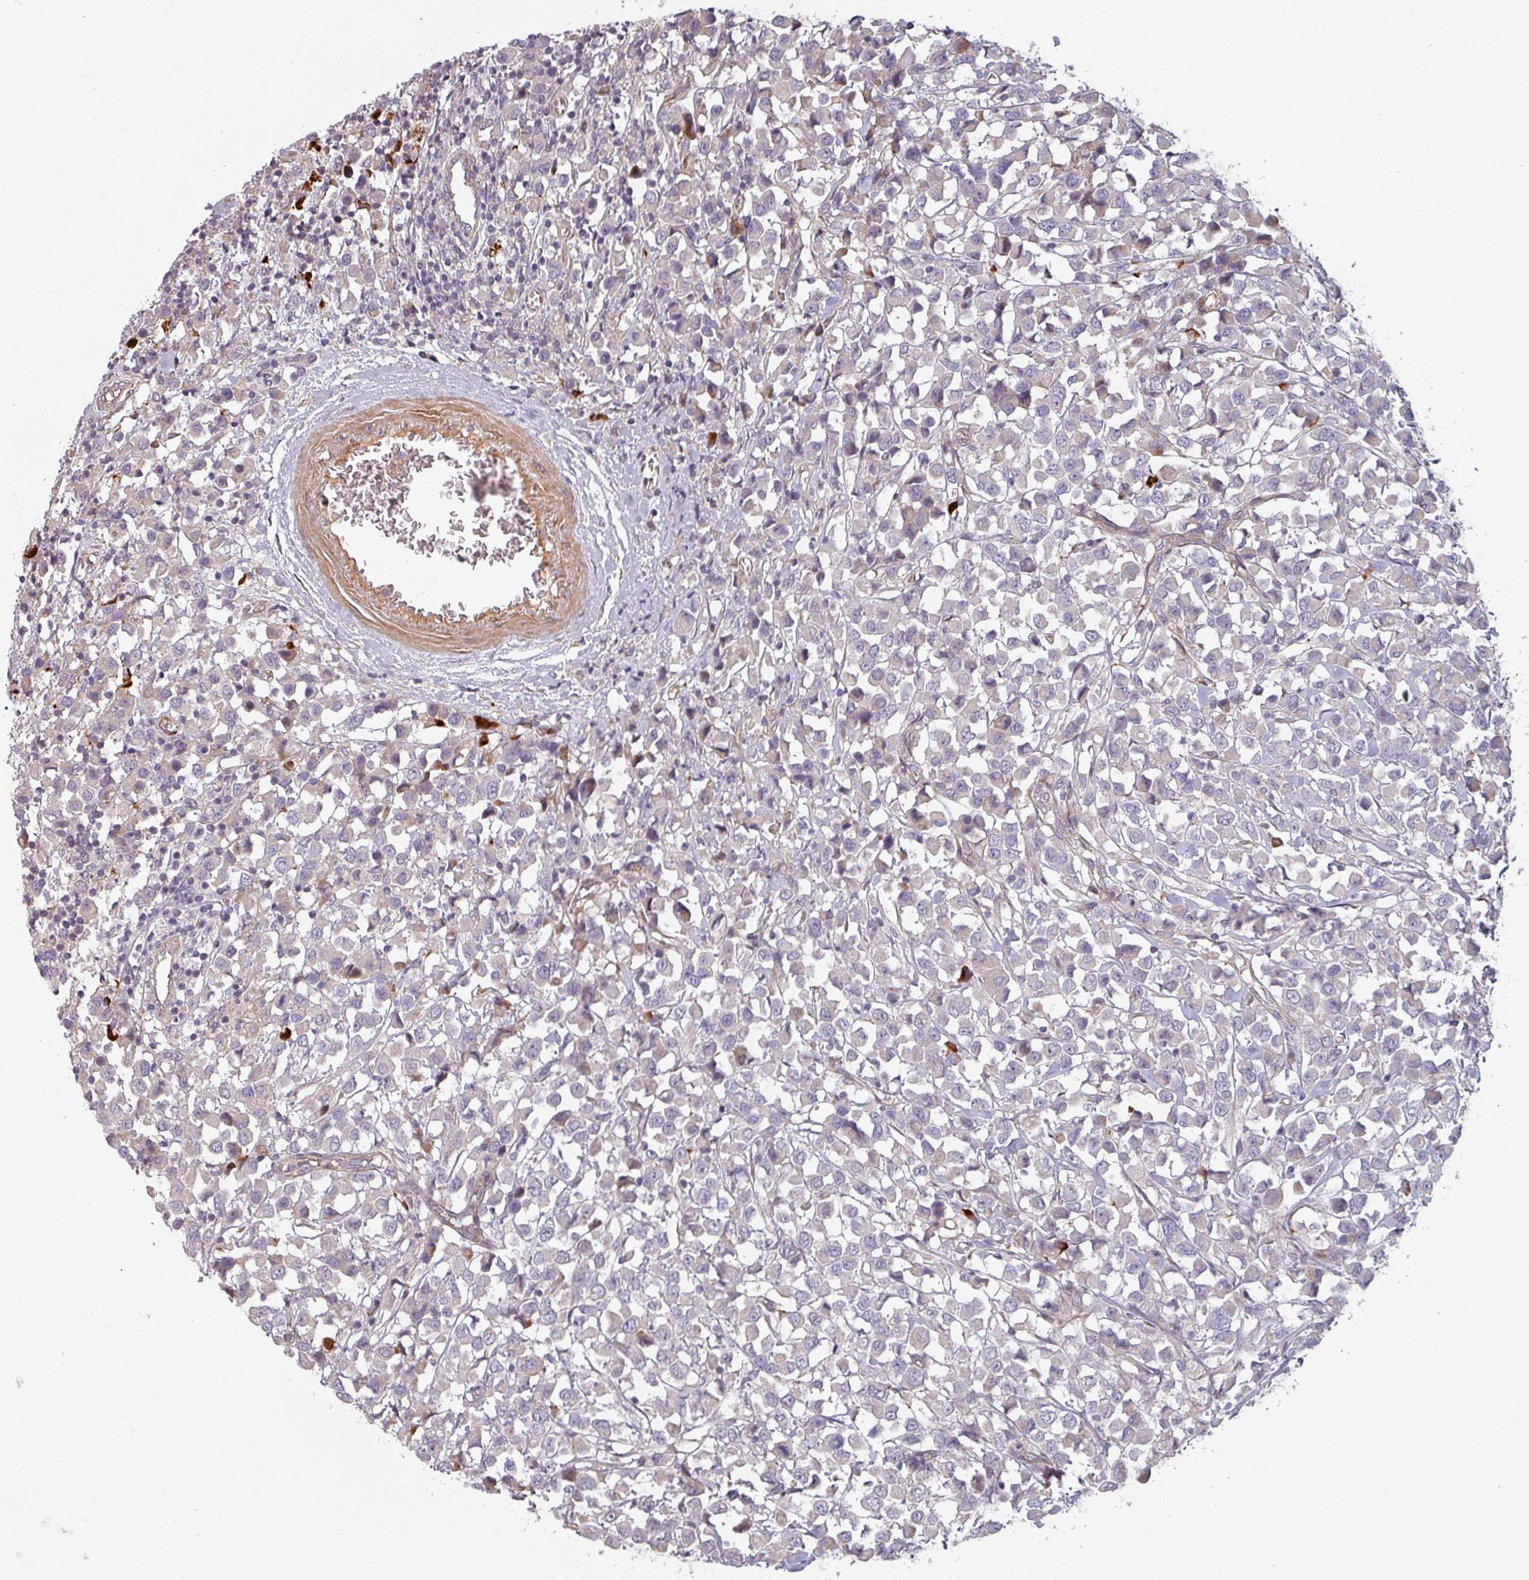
{"staining": {"intensity": "negative", "quantity": "none", "location": "none"}, "tissue": "breast cancer", "cell_type": "Tumor cells", "image_type": "cancer", "snomed": [{"axis": "morphology", "description": "Duct carcinoma"}, {"axis": "topography", "description": "Breast"}], "caption": "The image shows no staining of tumor cells in breast cancer.", "gene": "C4BPB", "patient": {"sex": "female", "age": 61}}